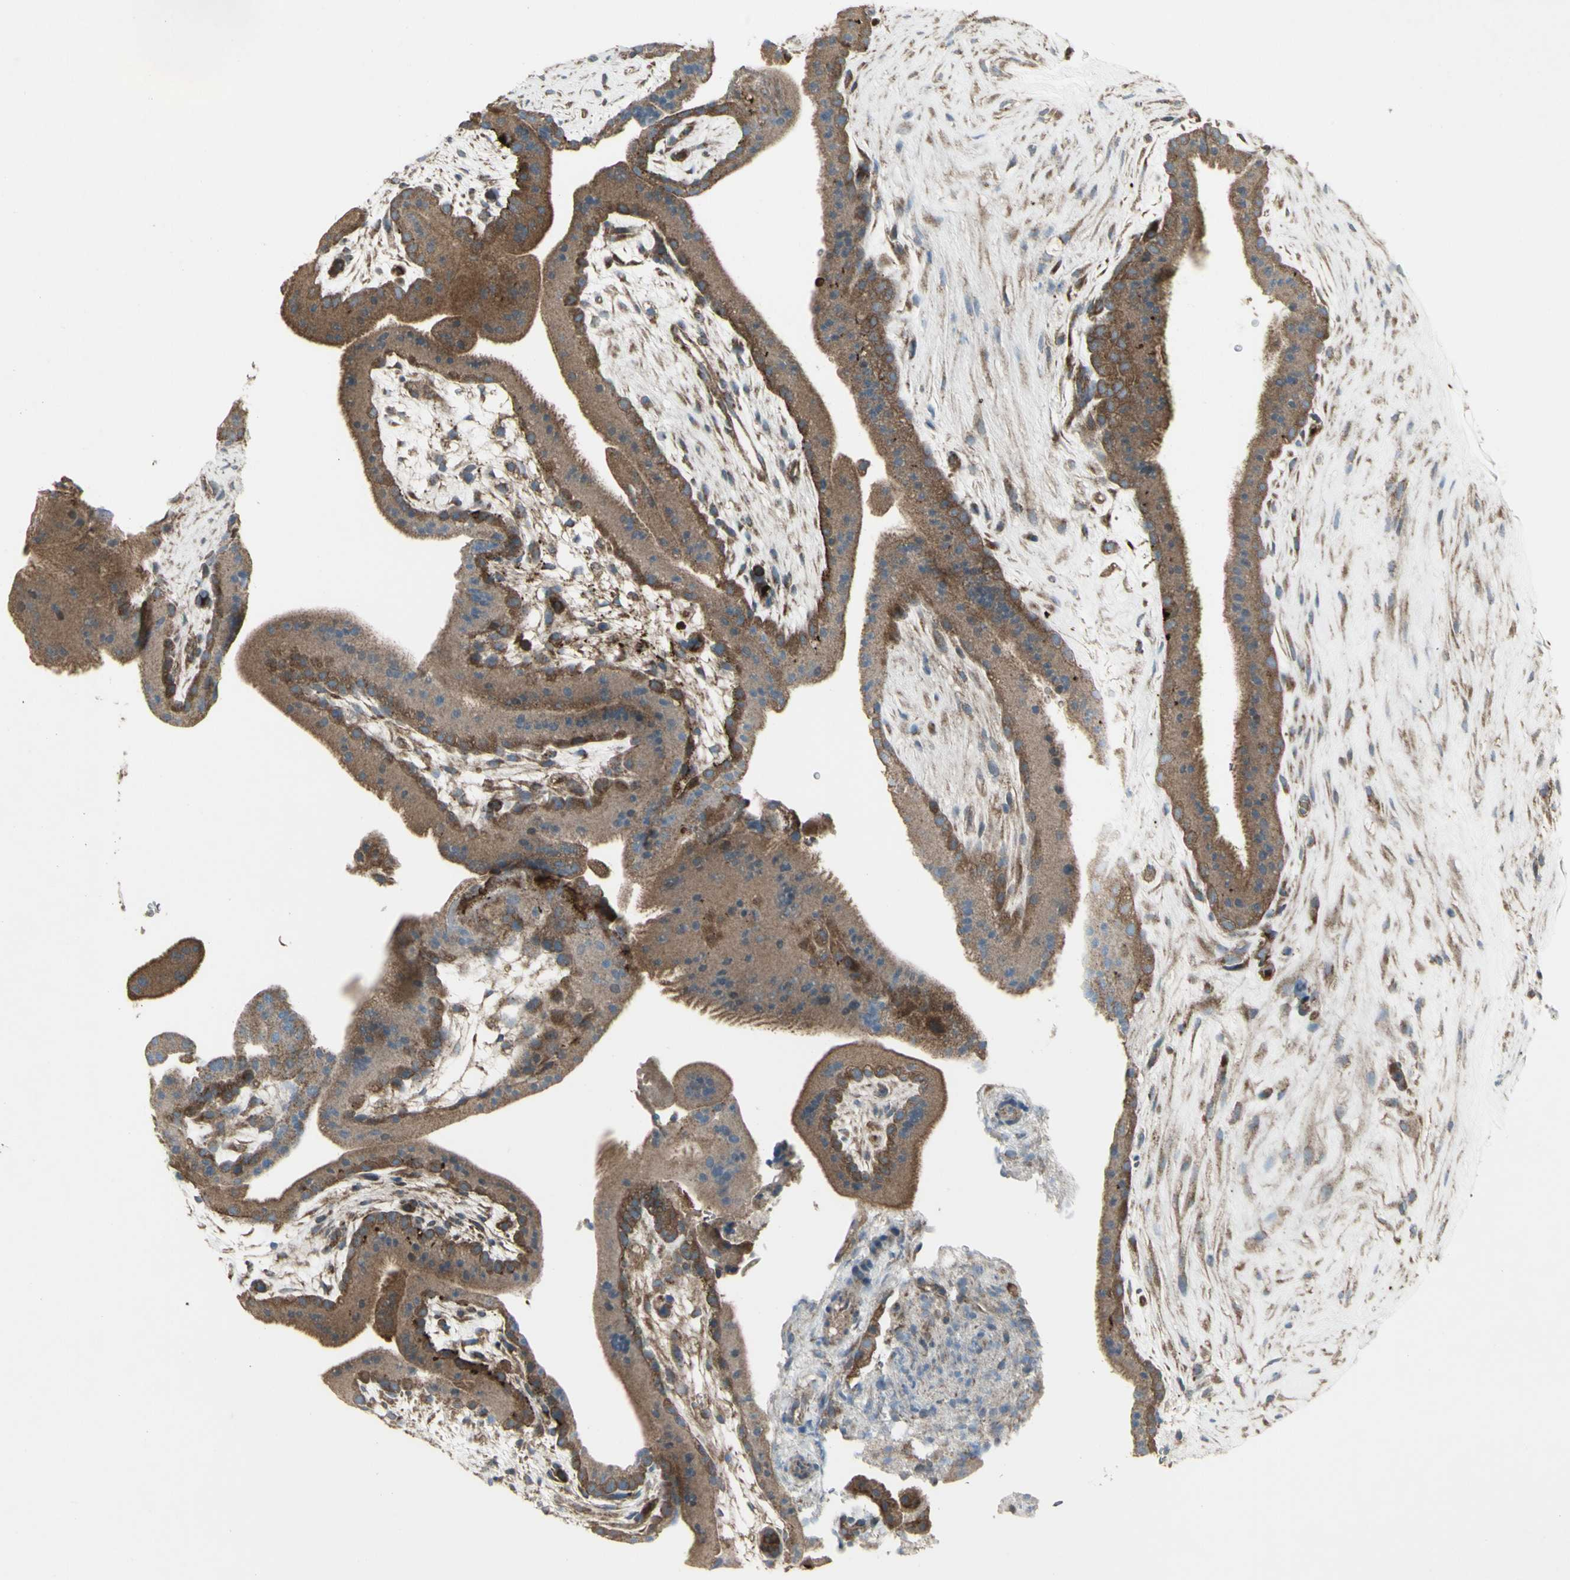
{"staining": {"intensity": "moderate", "quantity": ">75%", "location": "cytoplasmic/membranous"}, "tissue": "placenta", "cell_type": "Decidual cells", "image_type": "normal", "snomed": [{"axis": "morphology", "description": "Normal tissue, NOS"}, {"axis": "topography", "description": "Placenta"}], "caption": "A medium amount of moderate cytoplasmic/membranous positivity is identified in approximately >75% of decidual cells in normal placenta. (DAB (3,3'-diaminobenzidine) = brown stain, brightfield microscopy at high magnification).", "gene": "SHC1", "patient": {"sex": "female", "age": 19}}